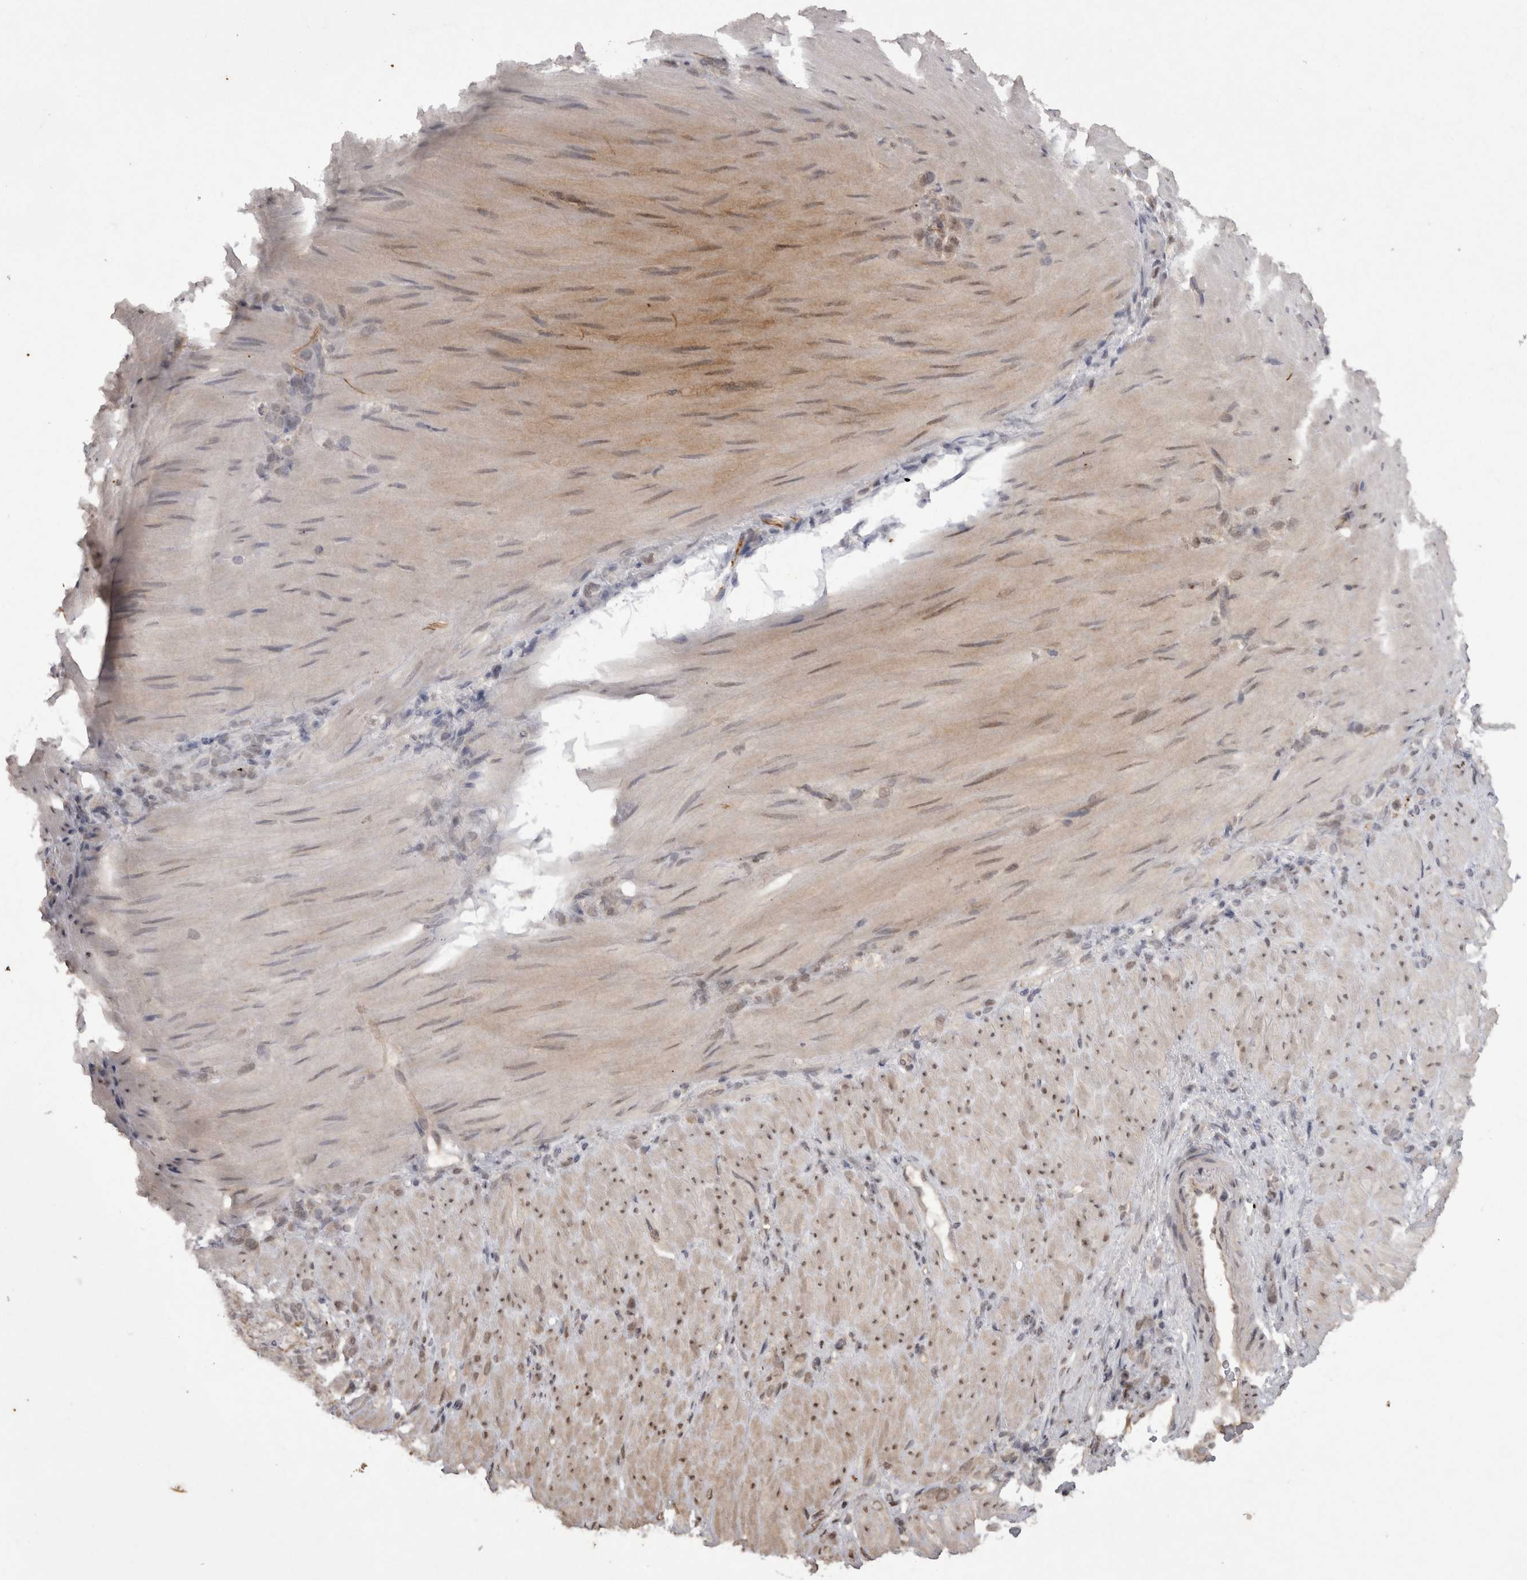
{"staining": {"intensity": "weak", "quantity": "25%-75%", "location": "nuclear"}, "tissue": "stomach cancer", "cell_type": "Tumor cells", "image_type": "cancer", "snomed": [{"axis": "morphology", "description": "Normal tissue, NOS"}, {"axis": "morphology", "description": "Adenocarcinoma, NOS"}, {"axis": "topography", "description": "Stomach"}], "caption": "Adenocarcinoma (stomach) stained with a protein marker demonstrates weak staining in tumor cells.", "gene": "DDX4", "patient": {"sex": "male", "age": 82}}